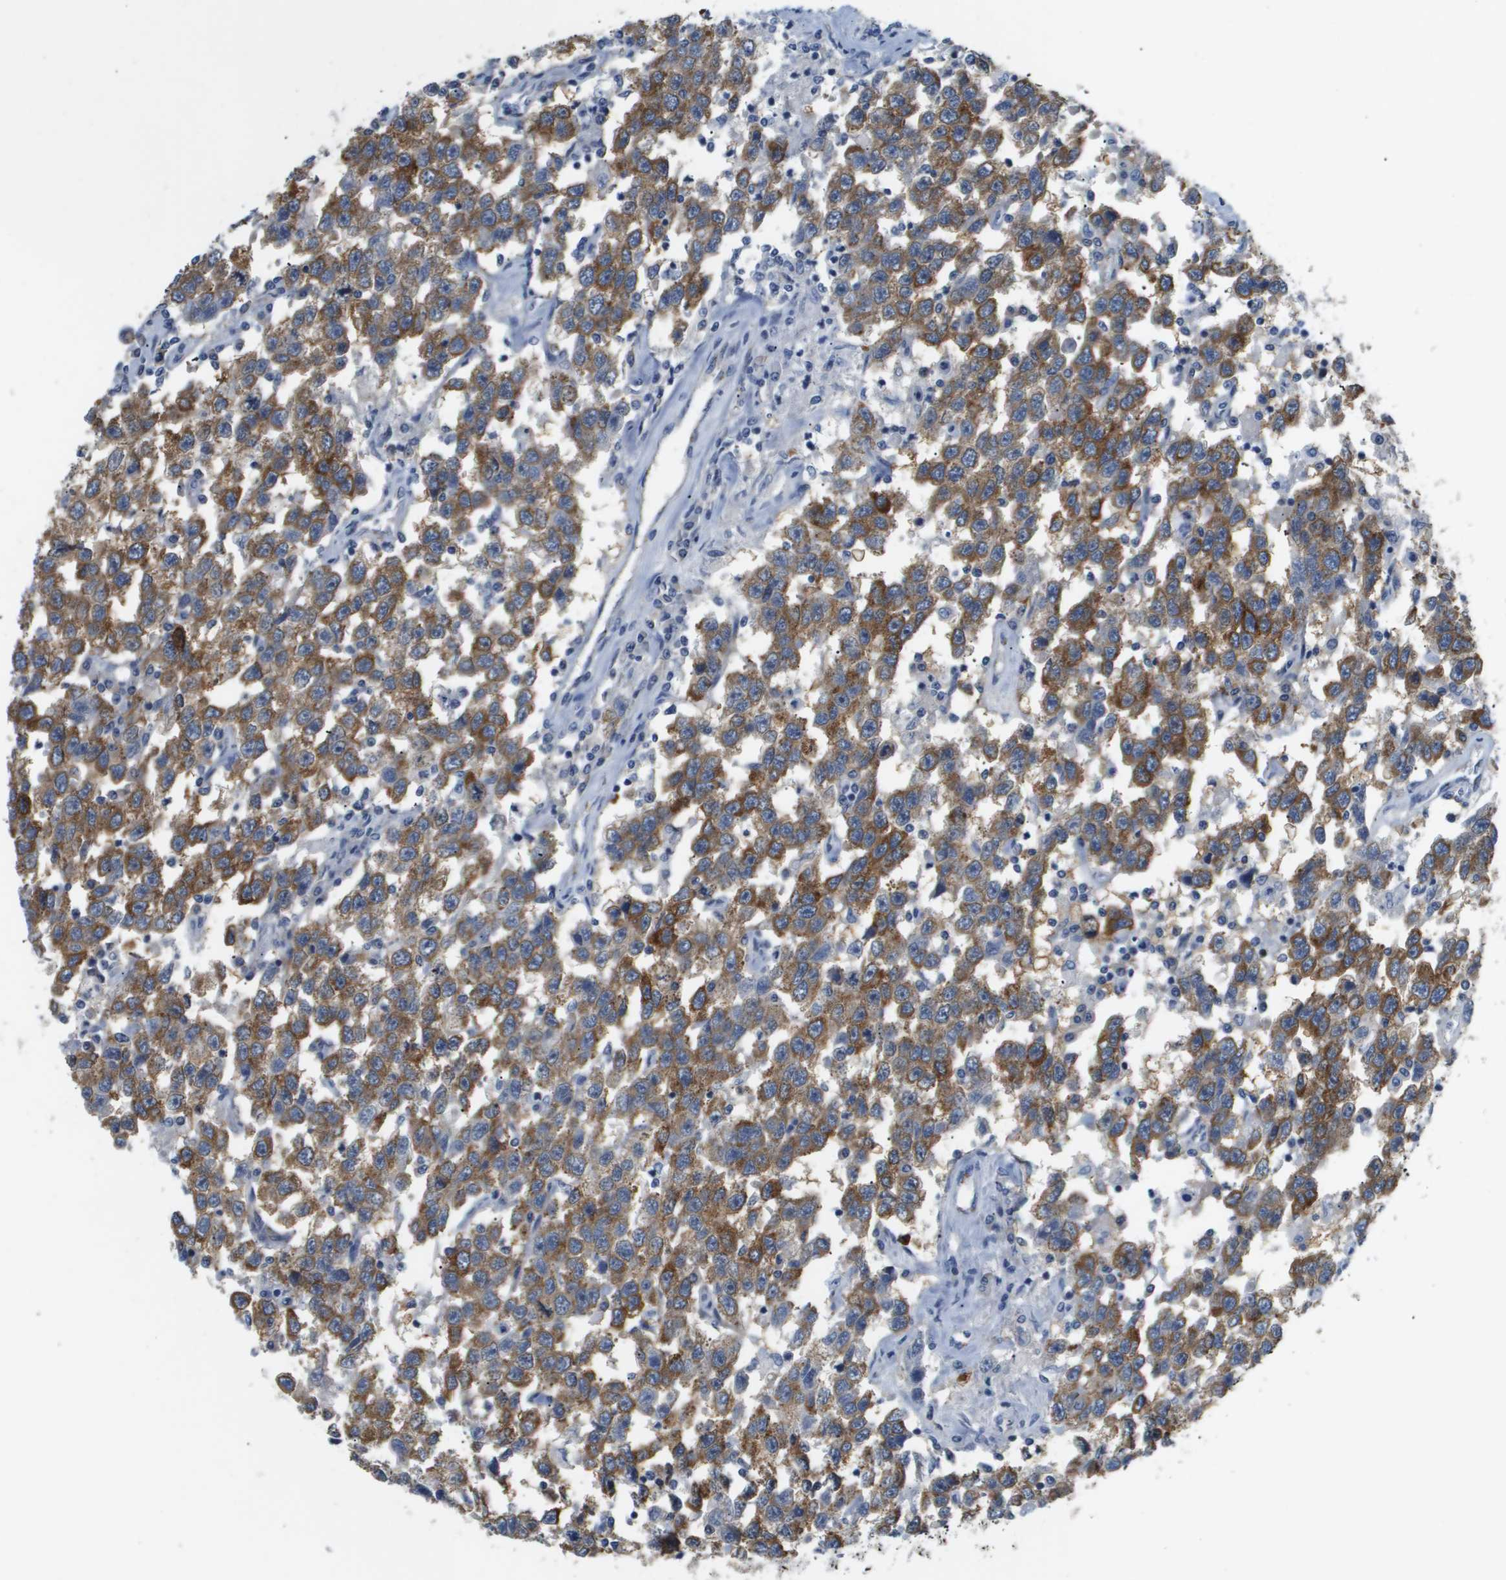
{"staining": {"intensity": "moderate", "quantity": ">75%", "location": "cytoplasmic/membranous"}, "tissue": "testis cancer", "cell_type": "Tumor cells", "image_type": "cancer", "snomed": [{"axis": "morphology", "description": "Seminoma, NOS"}, {"axis": "topography", "description": "Testis"}], "caption": "Protein staining of testis cancer (seminoma) tissue exhibits moderate cytoplasmic/membranous expression in approximately >75% of tumor cells.", "gene": "OTUD5", "patient": {"sex": "male", "age": 41}}